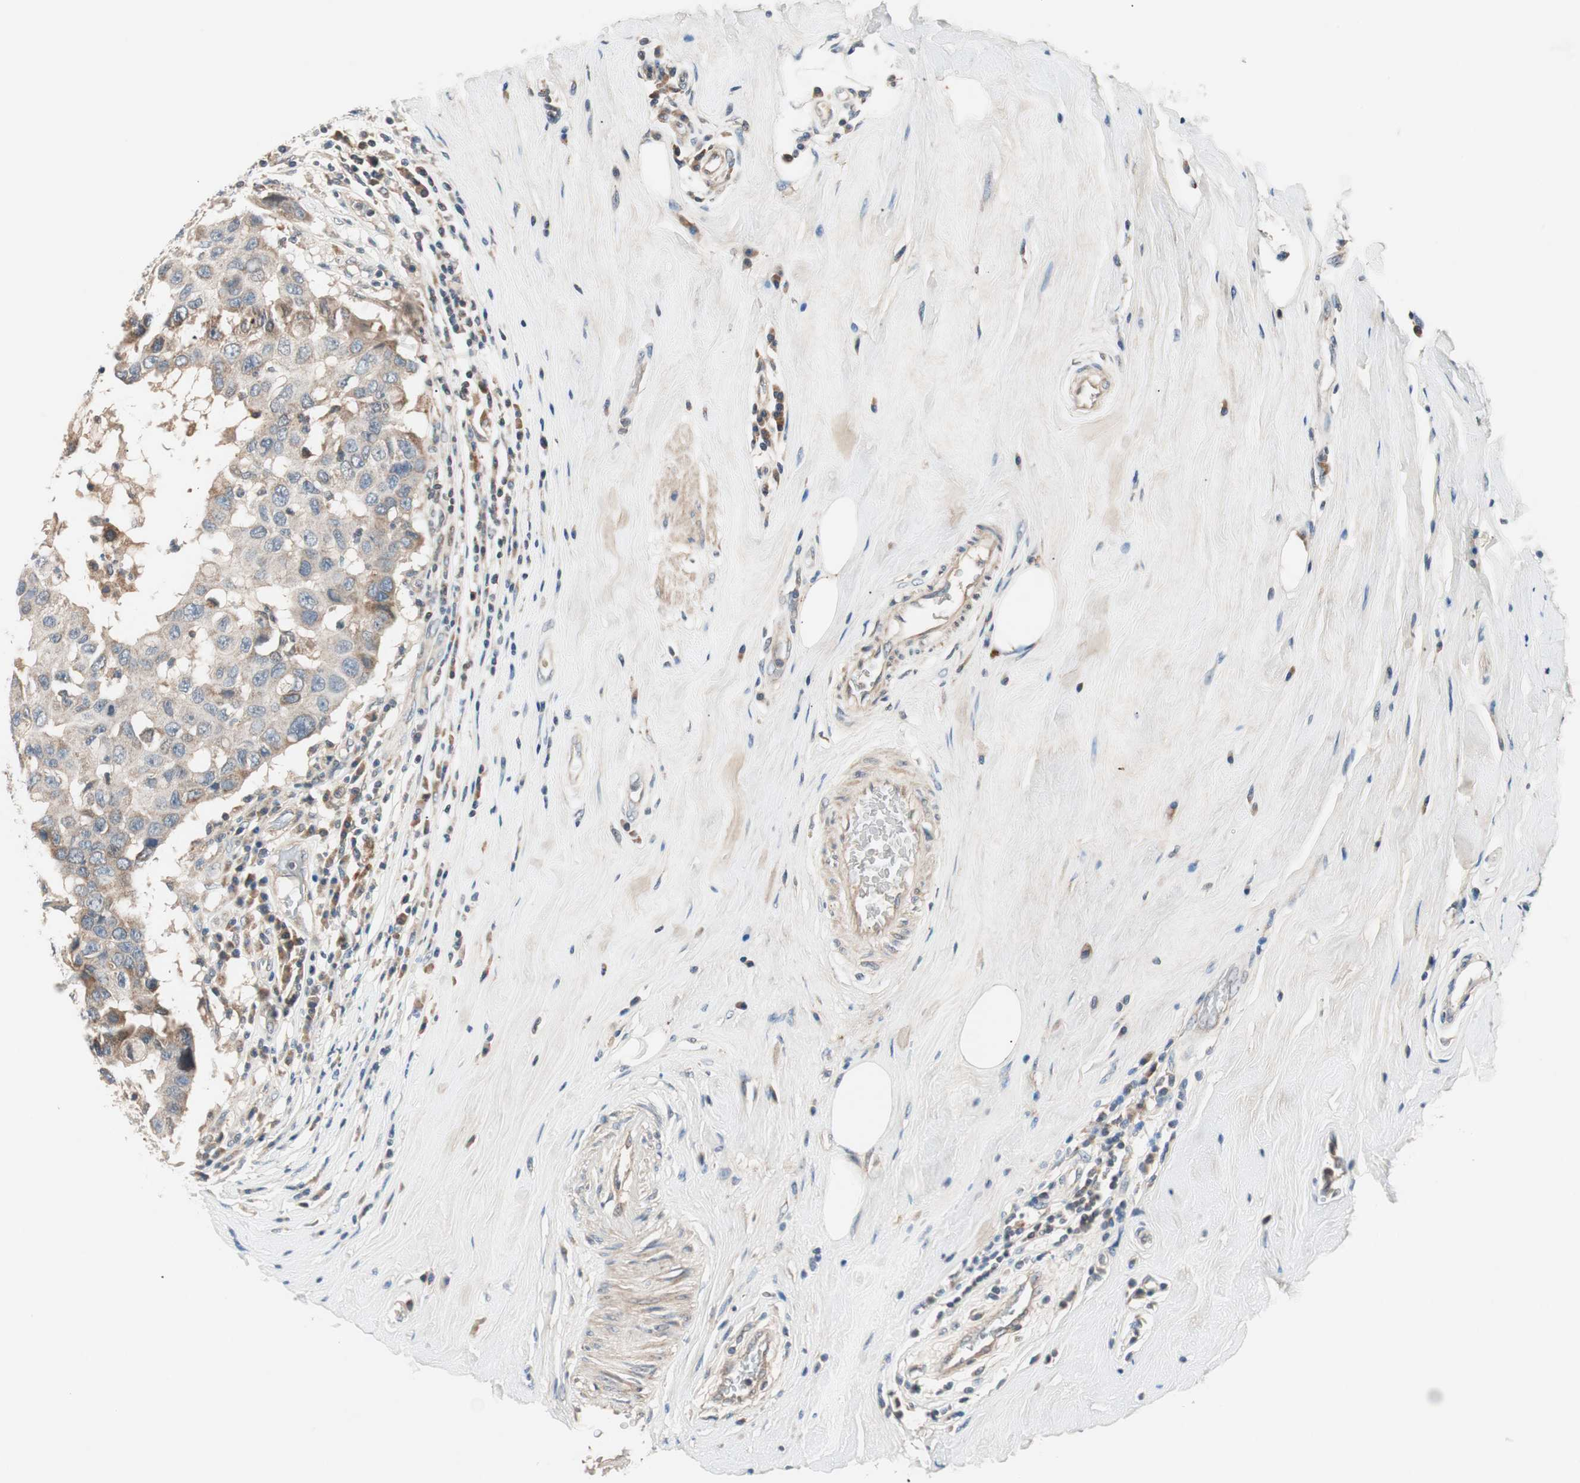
{"staining": {"intensity": "weak", "quantity": "25%-75%", "location": "cytoplasmic/membranous"}, "tissue": "breast cancer", "cell_type": "Tumor cells", "image_type": "cancer", "snomed": [{"axis": "morphology", "description": "Duct carcinoma"}, {"axis": "topography", "description": "Breast"}], "caption": "A photomicrograph of human invasive ductal carcinoma (breast) stained for a protein exhibits weak cytoplasmic/membranous brown staining in tumor cells.", "gene": "HPN", "patient": {"sex": "female", "age": 27}}